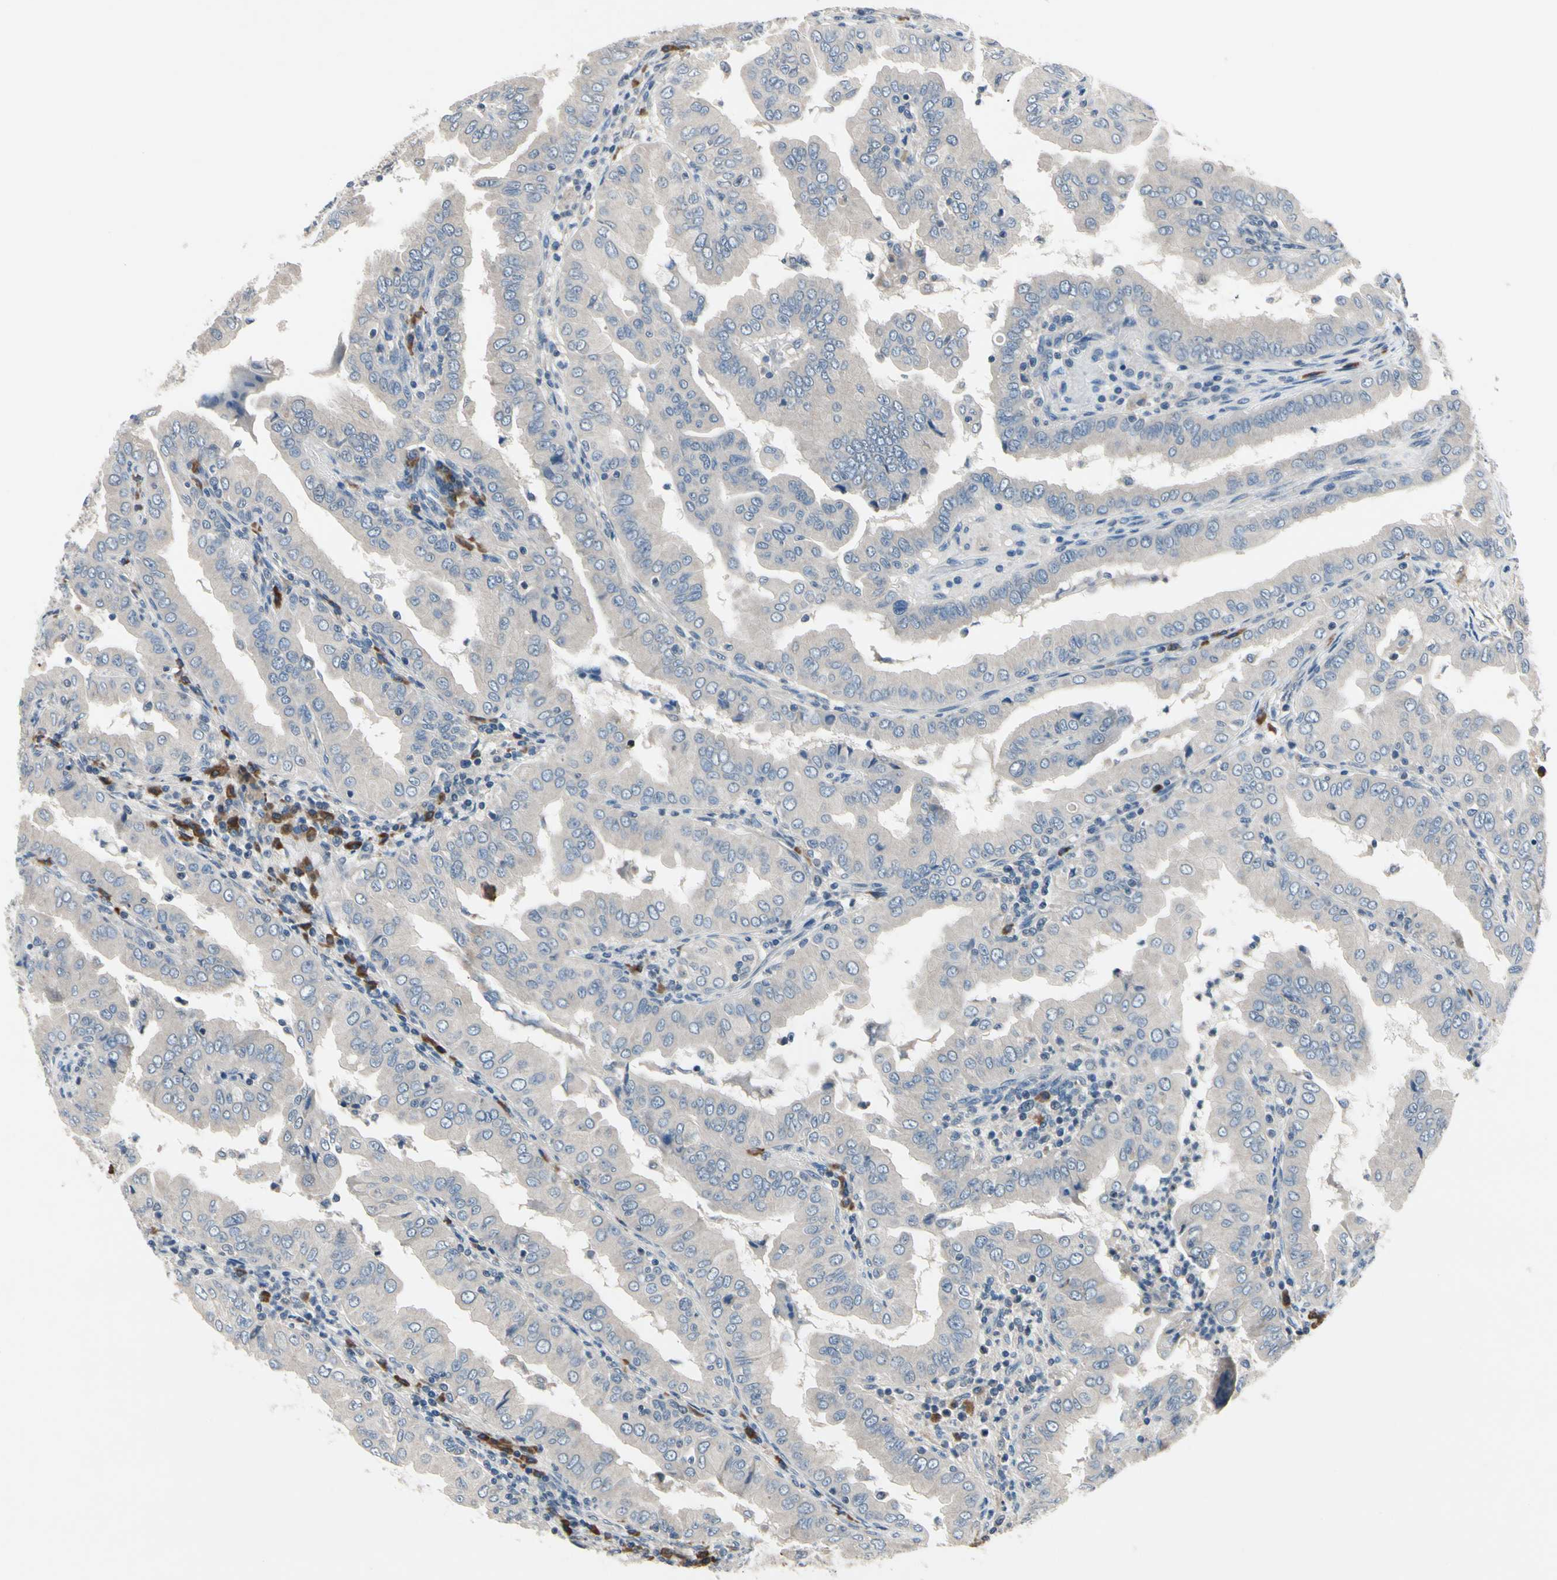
{"staining": {"intensity": "weak", "quantity": "25%-75%", "location": "cytoplasmic/membranous"}, "tissue": "thyroid cancer", "cell_type": "Tumor cells", "image_type": "cancer", "snomed": [{"axis": "morphology", "description": "Papillary adenocarcinoma, NOS"}, {"axis": "topography", "description": "Thyroid gland"}], "caption": "High-power microscopy captured an IHC histopathology image of thyroid cancer (papillary adenocarcinoma), revealing weak cytoplasmic/membranous positivity in about 25%-75% of tumor cells. (IHC, brightfield microscopy, high magnification).", "gene": "SELENOK", "patient": {"sex": "male", "age": 33}}